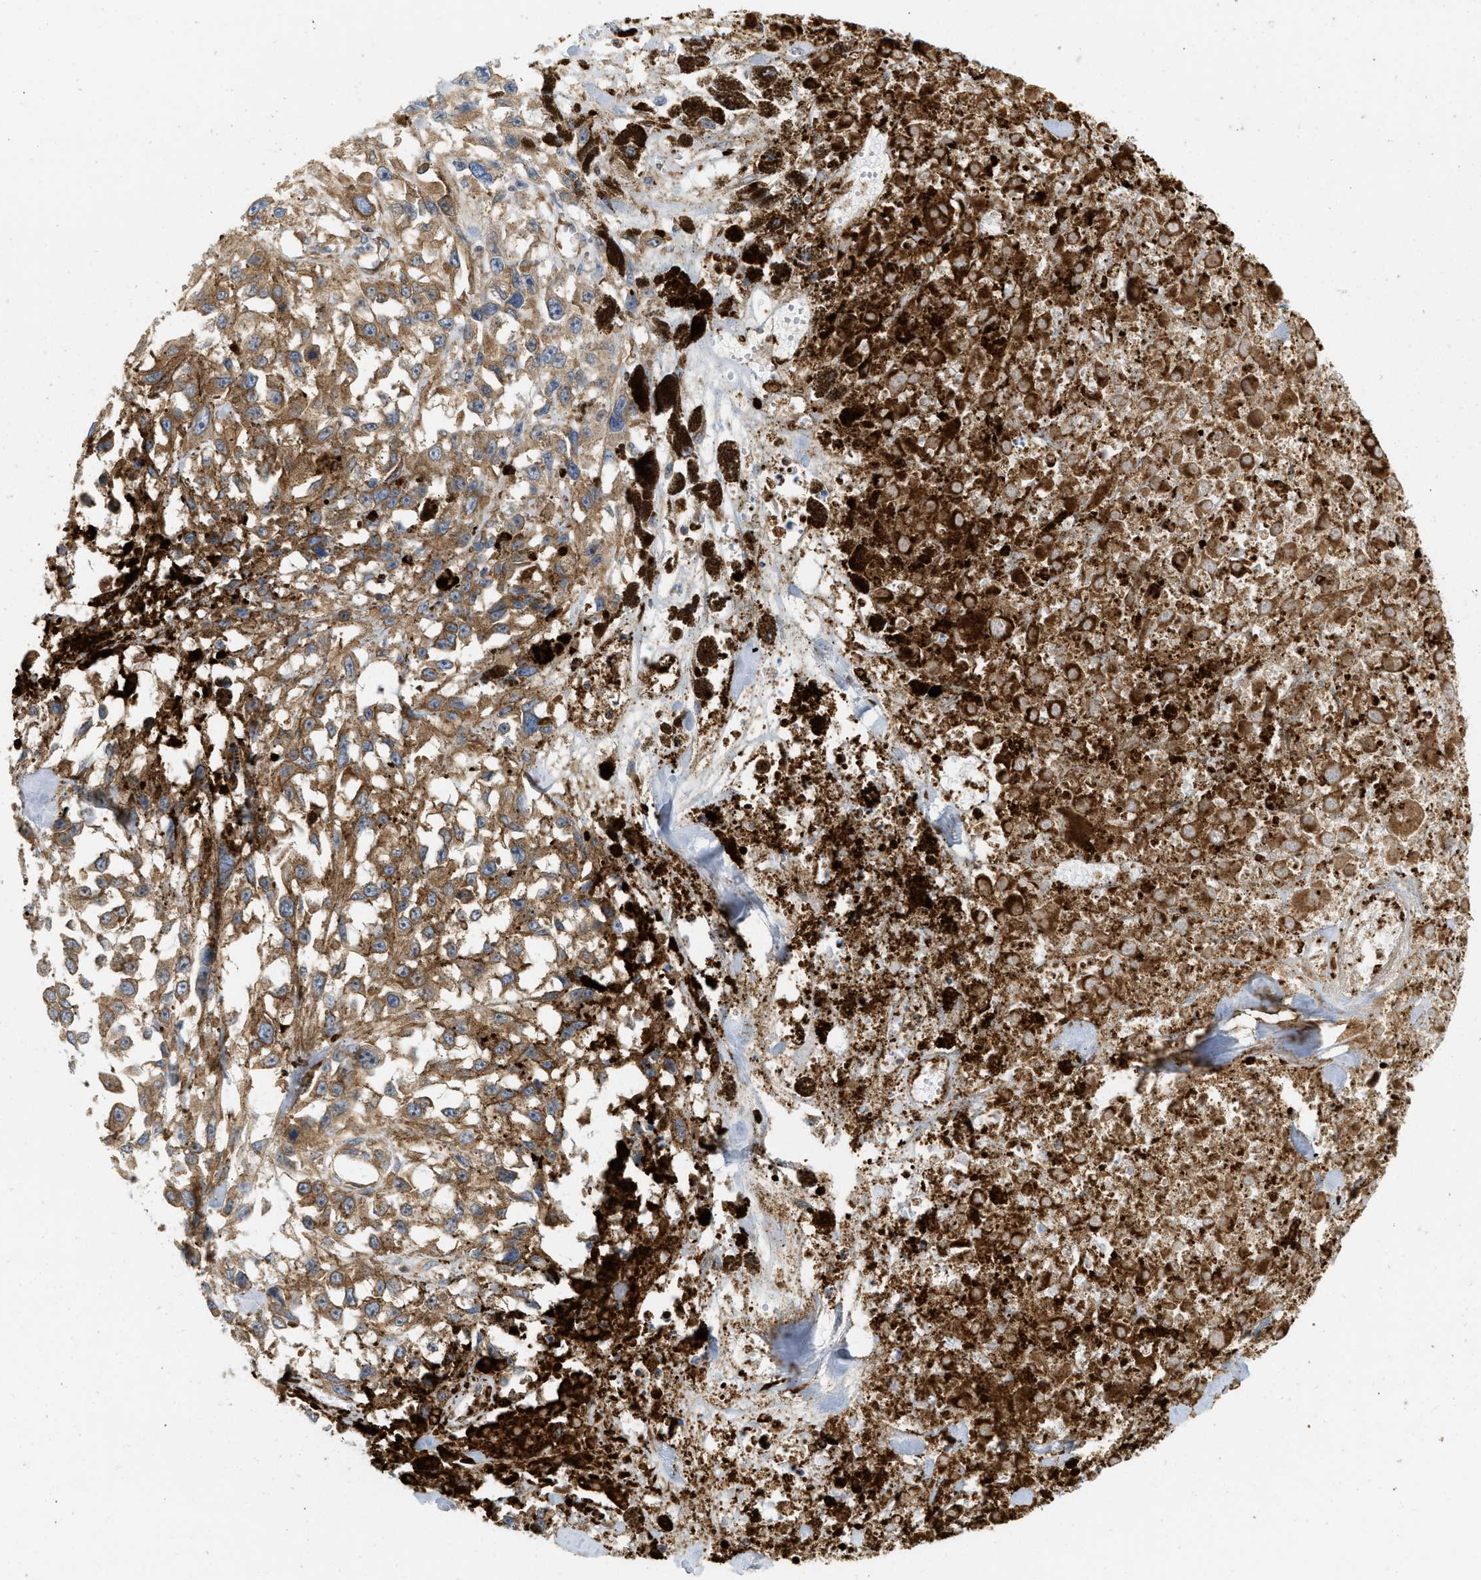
{"staining": {"intensity": "moderate", "quantity": ">75%", "location": "cytoplasmic/membranous"}, "tissue": "melanoma", "cell_type": "Tumor cells", "image_type": "cancer", "snomed": [{"axis": "morphology", "description": "Malignant melanoma, Metastatic site"}, {"axis": "topography", "description": "Lymph node"}], "caption": "DAB immunohistochemical staining of malignant melanoma (metastatic site) shows moderate cytoplasmic/membranous protein expression in approximately >75% of tumor cells.", "gene": "STRN", "patient": {"sex": "male", "age": 59}}